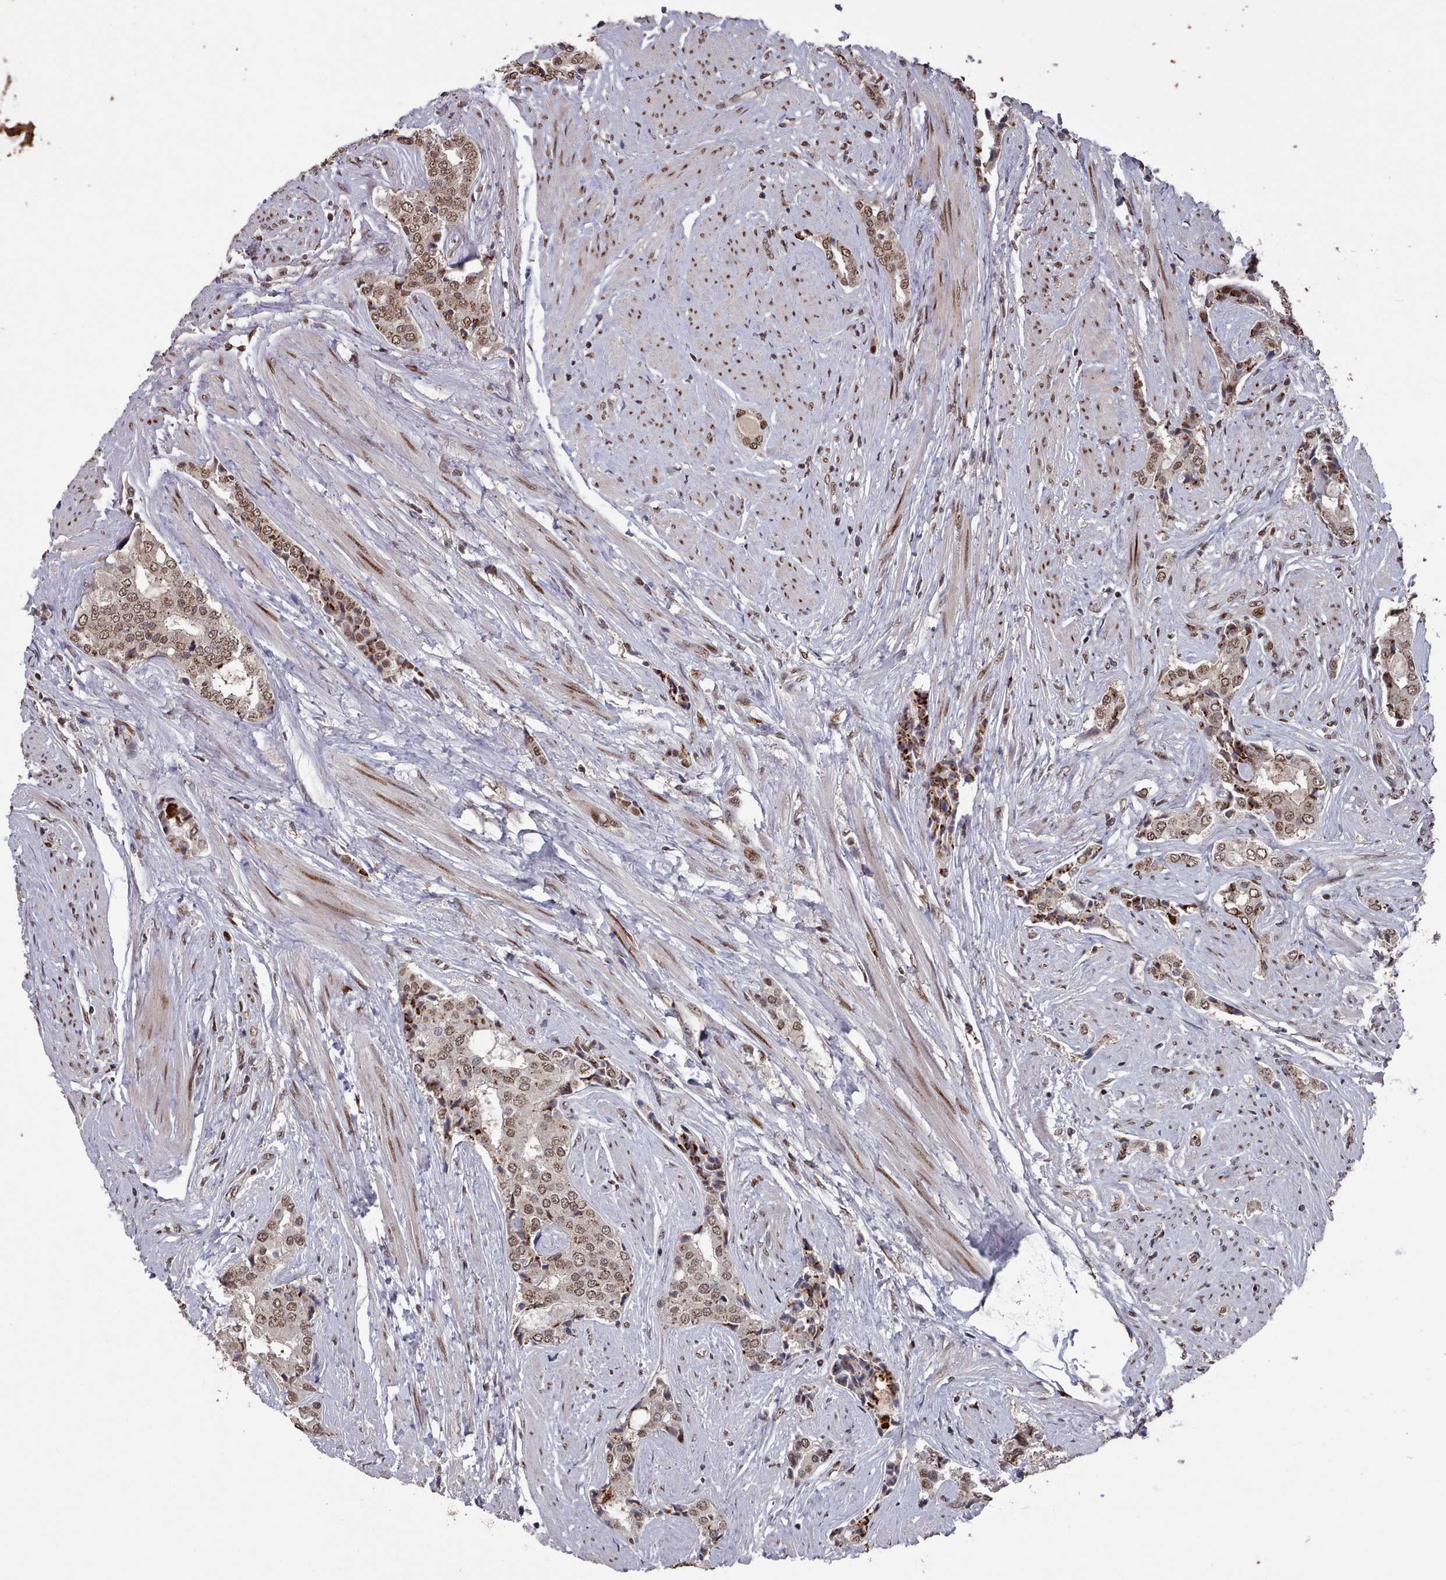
{"staining": {"intensity": "moderate", "quantity": ">75%", "location": "cytoplasmic/membranous,nuclear"}, "tissue": "prostate cancer", "cell_type": "Tumor cells", "image_type": "cancer", "snomed": [{"axis": "morphology", "description": "Adenocarcinoma, High grade"}, {"axis": "topography", "description": "Prostate"}], "caption": "A brown stain labels moderate cytoplasmic/membranous and nuclear expression of a protein in prostate cancer tumor cells.", "gene": "PNRC2", "patient": {"sex": "male", "age": 71}}